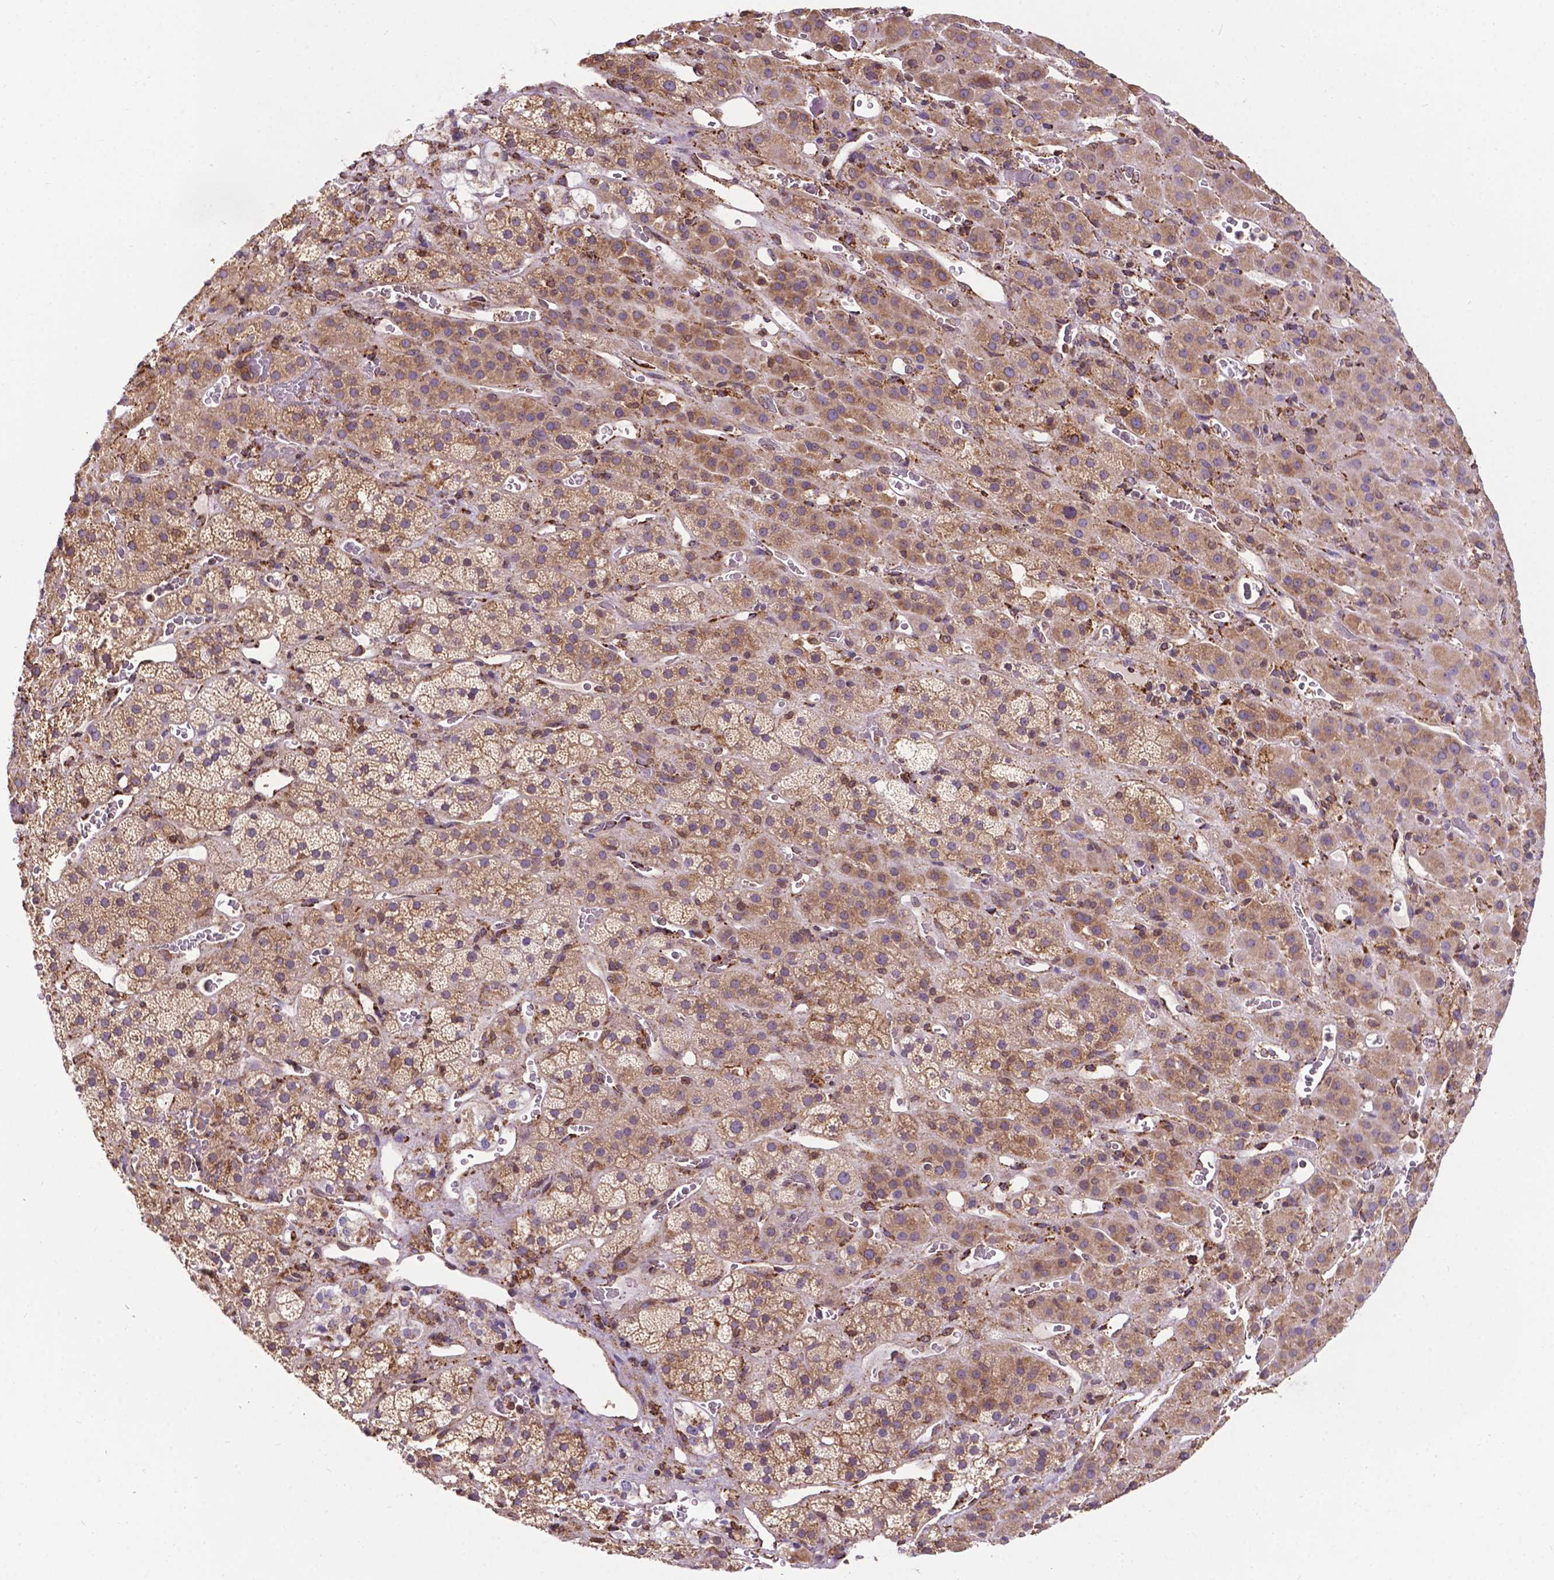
{"staining": {"intensity": "moderate", "quantity": ">75%", "location": "cytoplasmic/membranous"}, "tissue": "adrenal gland", "cell_type": "Glandular cells", "image_type": "normal", "snomed": [{"axis": "morphology", "description": "Normal tissue, NOS"}, {"axis": "topography", "description": "Adrenal gland"}], "caption": "Protein expression by IHC displays moderate cytoplasmic/membranous staining in about >75% of glandular cells in benign adrenal gland. (DAB (3,3'-diaminobenzidine) = brown stain, brightfield microscopy at high magnification).", "gene": "GANAB", "patient": {"sex": "male", "age": 57}}